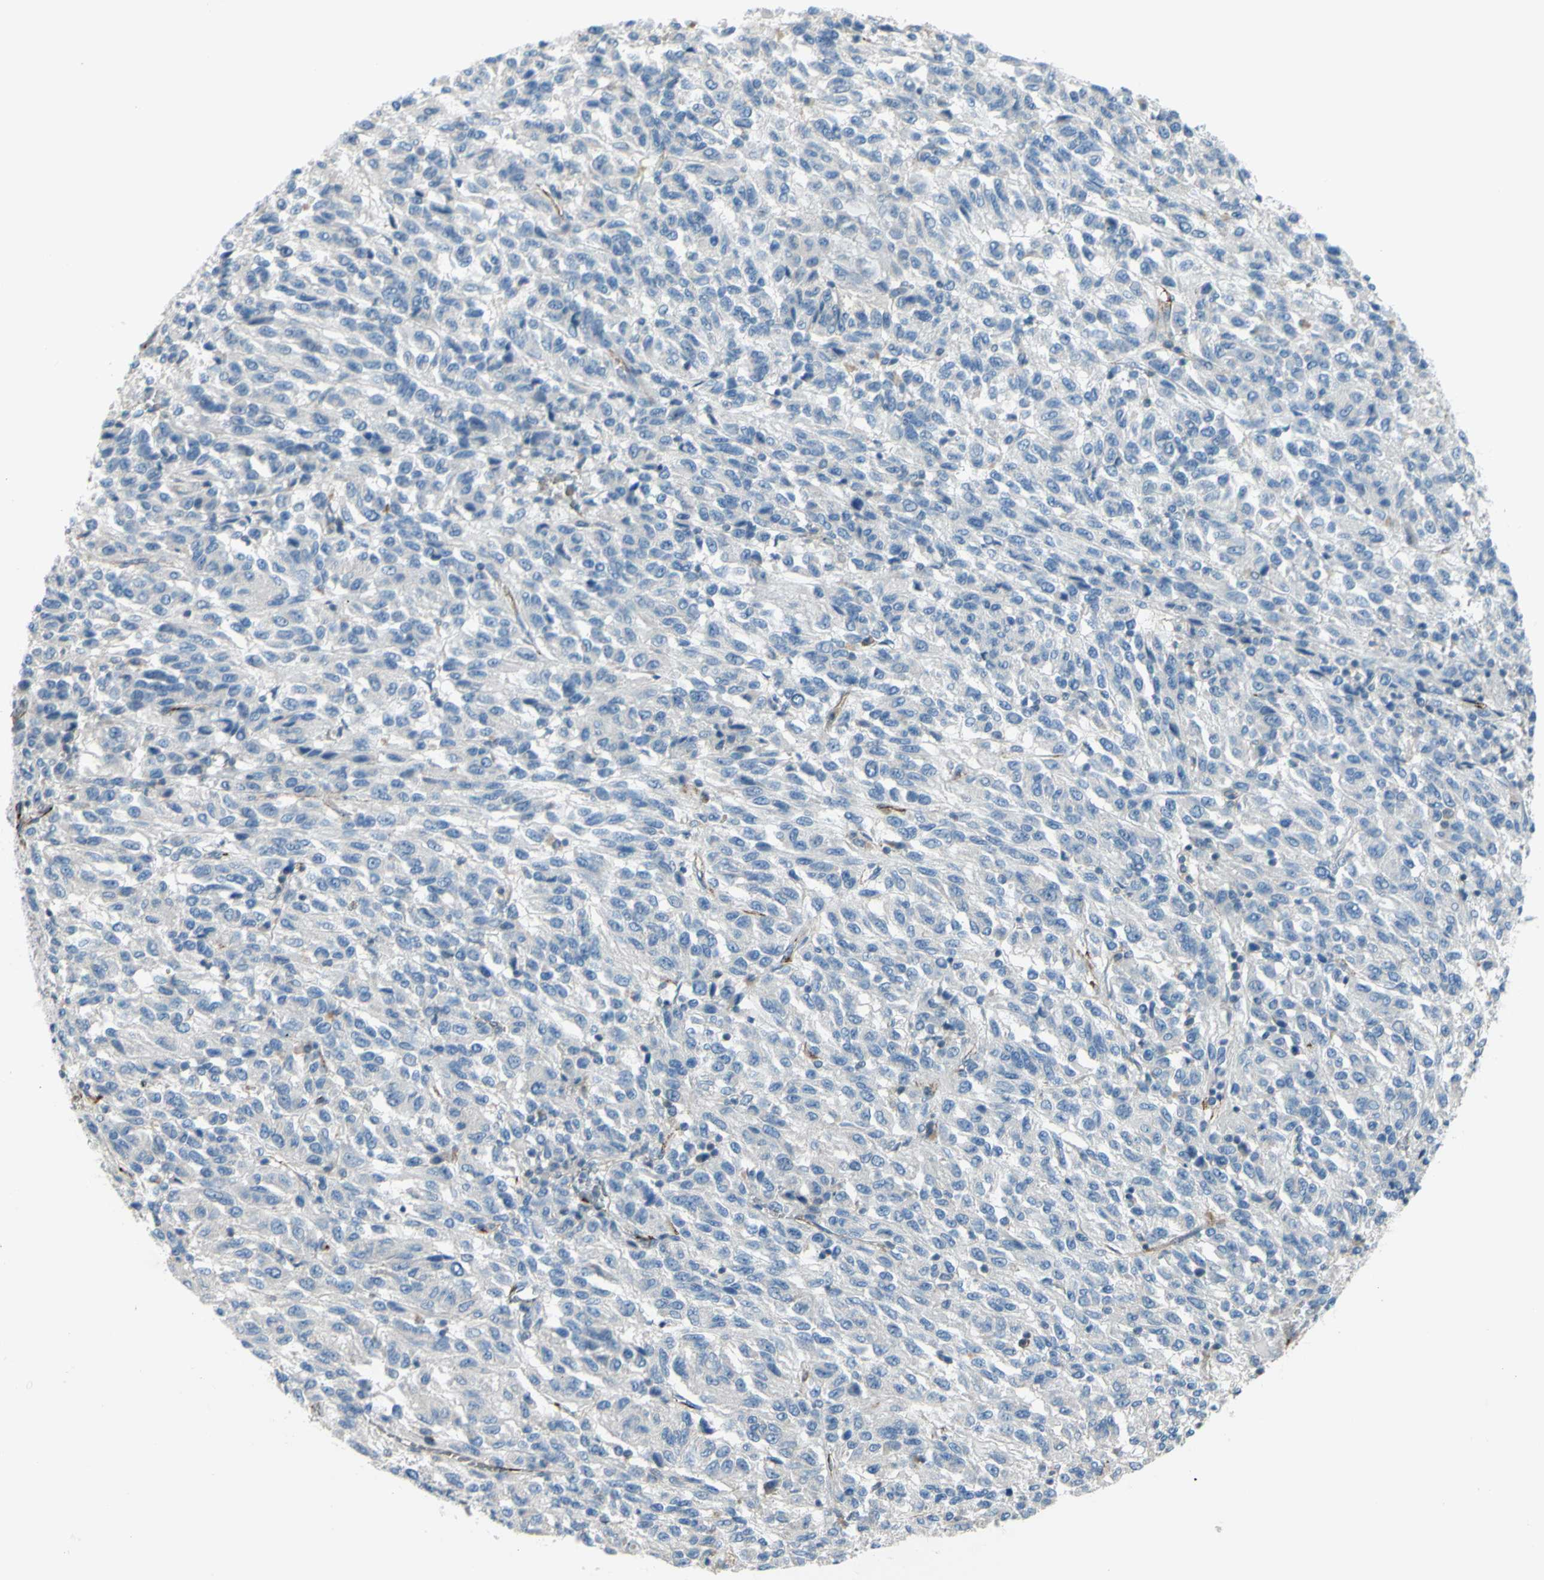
{"staining": {"intensity": "negative", "quantity": "none", "location": "none"}, "tissue": "melanoma", "cell_type": "Tumor cells", "image_type": "cancer", "snomed": [{"axis": "morphology", "description": "Malignant melanoma, Metastatic site"}, {"axis": "topography", "description": "Lung"}], "caption": "Immunohistochemistry of human malignant melanoma (metastatic site) reveals no staining in tumor cells. The staining was performed using DAB (3,3'-diaminobenzidine) to visualize the protein expression in brown, while the nuclei were stained in blue with hematoxylin (Magnification: 20x).", "gene": "PRRG2", "patient": {"sex": "male", "age": 64}}